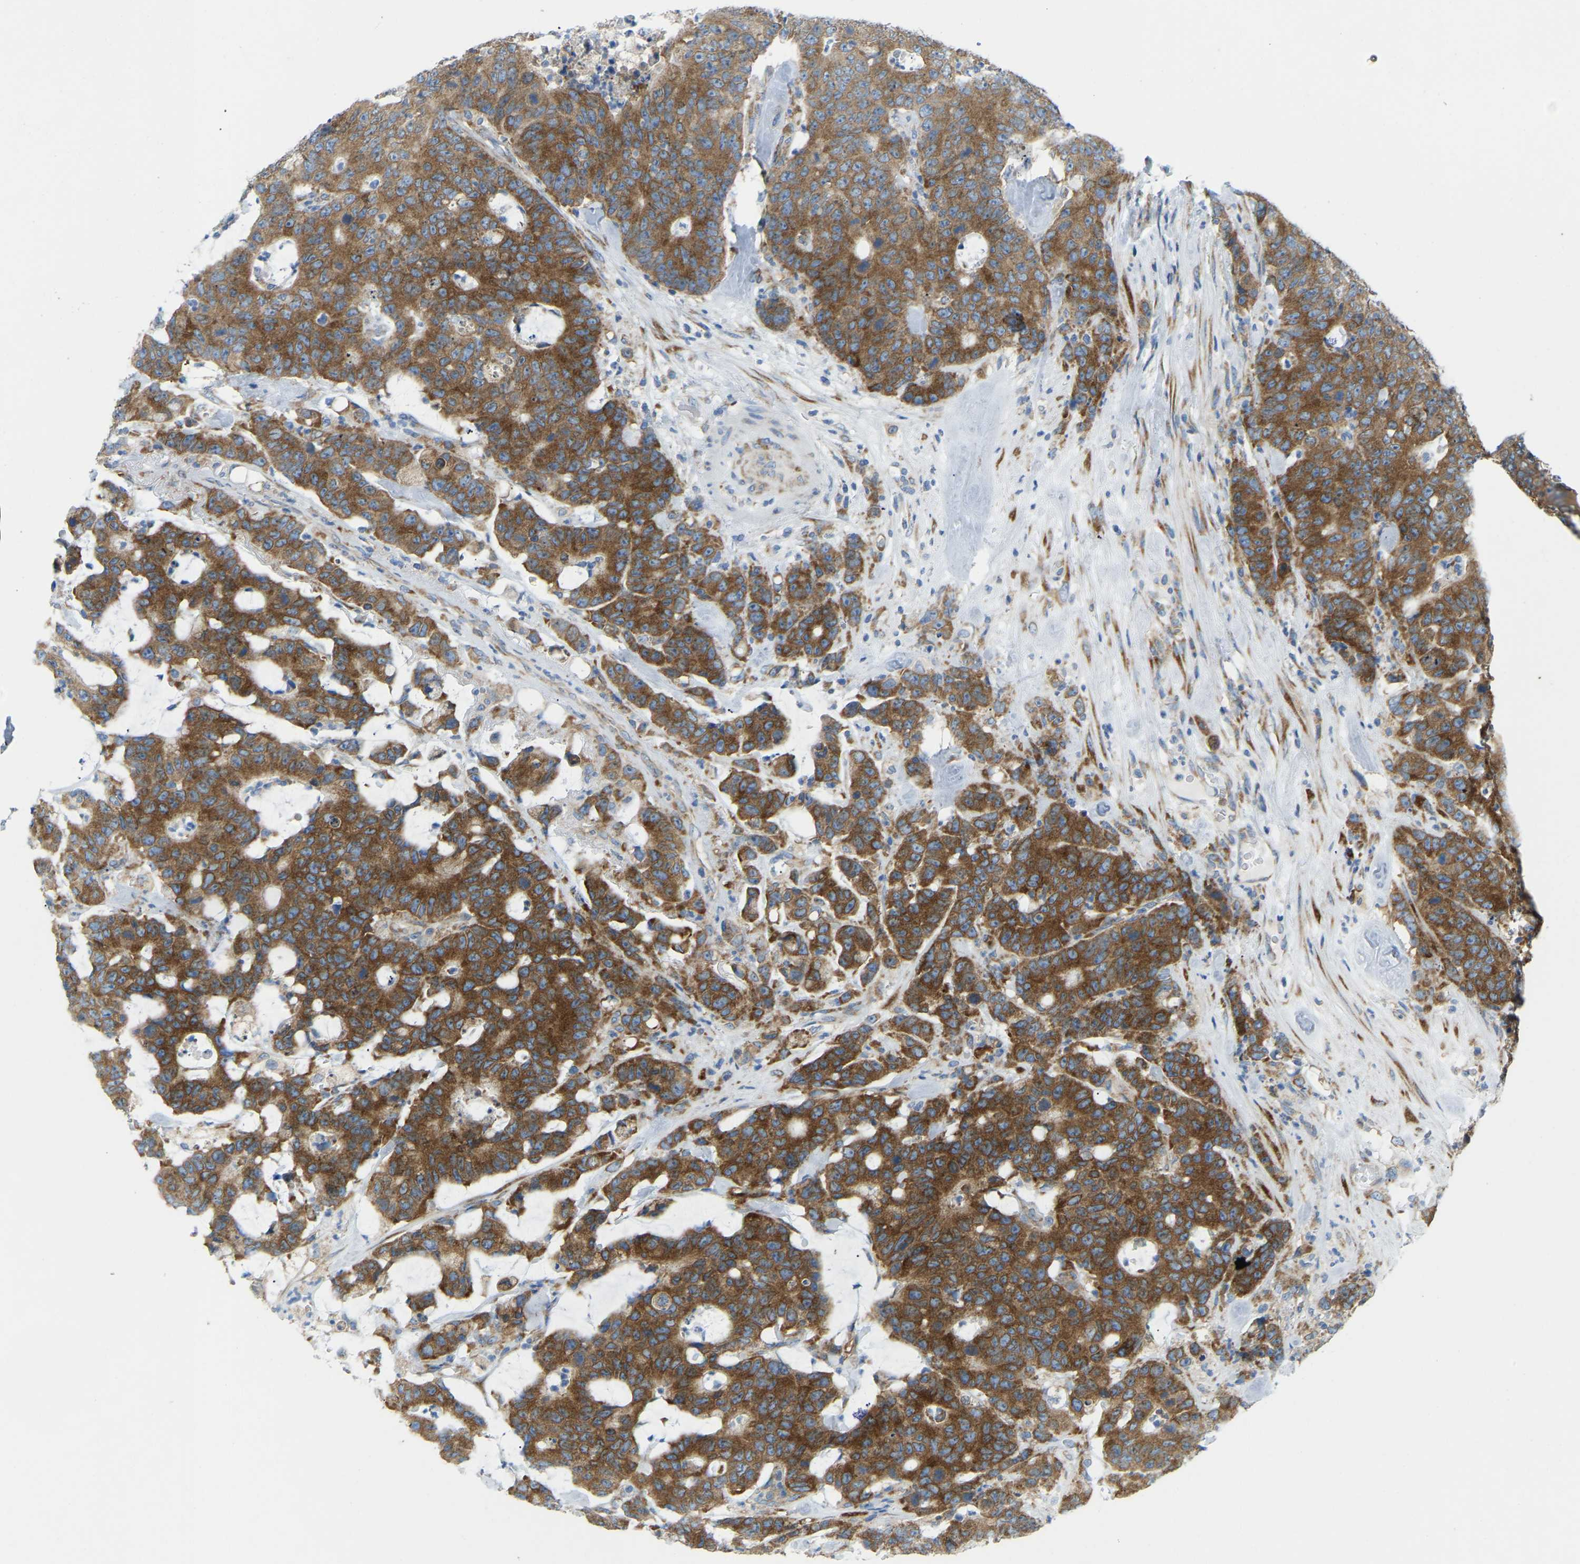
{"staining": {"intensity": "strong", "quantity": ">75%", "location": "cytoplasmic/membranous"}, "tissue": "colorectal cancer", "cell_type": "Tumor cells", "image_type": "cancer", "snomed": [{"axis": "morphology", "description": "Adenocarcinoma, NOS"}, {"axis": "topography", "description": "Colon"}], "caption": "Immunohistochemical staining of human adenocarcinoma (colorectal) reveals strong cytoplasmic/membranous protein expression in about >75% of tumor cells.", "gene": "SND1", "patient": {"sex": "female", "age": 86}}